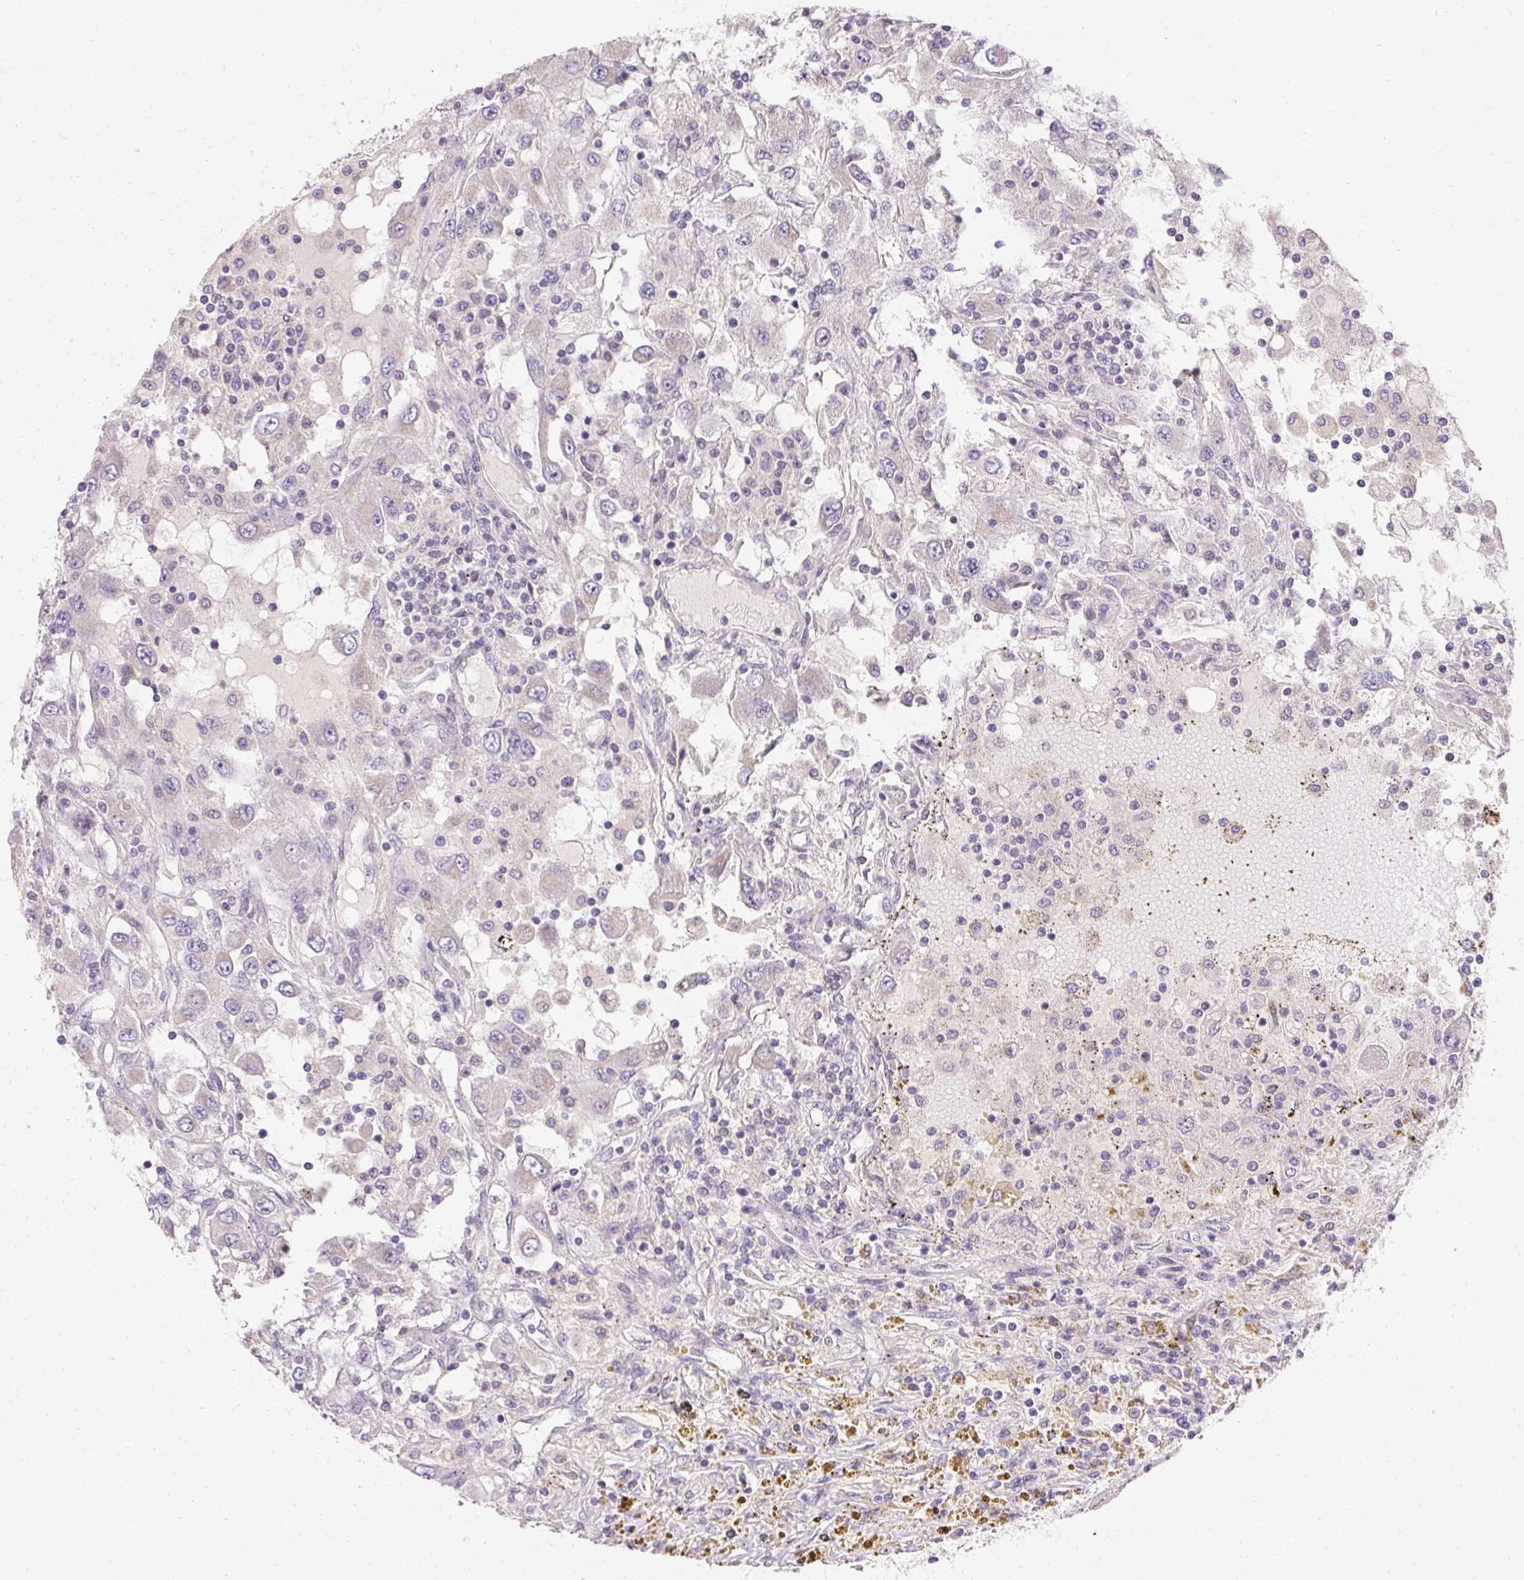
{"staining": {"intensity": "negative", "quantity": "none", "location": "none"}, "tissue": "renal cancer", "cell_type": "Tumor cells", "image_type": "cancer", "snomed": [{"axis": "morphology", "description": "Adenocarcinoma, NOS"}, {"axis": "topography", "description": "Kidney"}], "caption": "Tumor cells show no significant protein positivity in renal cancer (adenocarcinoma).", "gene": "TRIP13", "patient": {"sex": "female", "age": 67}}